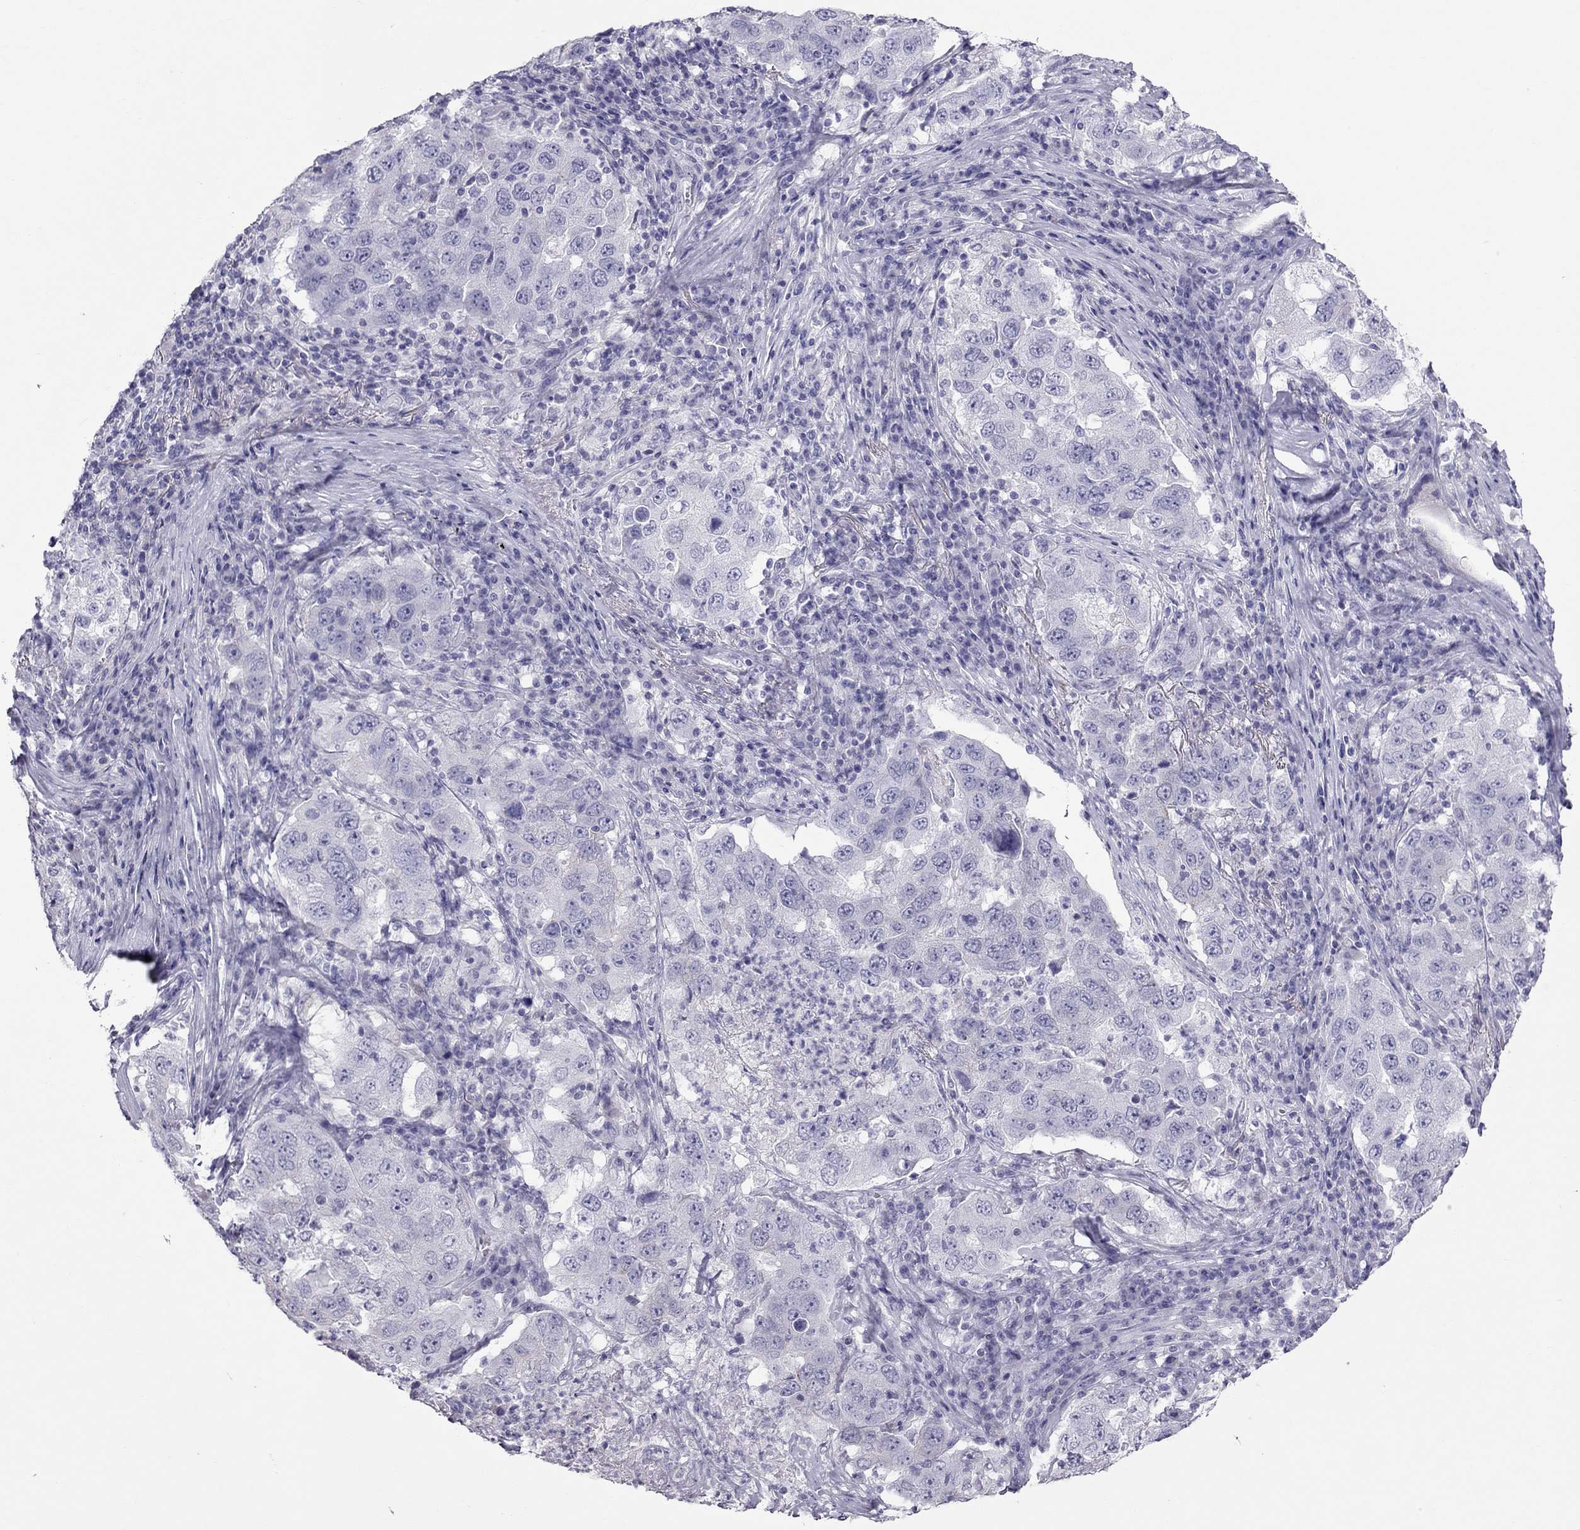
{"staining": {"intensity": "negative", "quantity": "none", "location": "none"}, "tissue": "lung cancer", "cell_type": "Tumor cells", "image_type": "cancer", "snomed": [{"axis": "morphology", "description": "Adenocarcinoma, NOS"}, {"axis": "topography", "description": "Lung"}], "caption": "An IHC histopathology image of lung adenocarcinoma is shown. There is no staining in tumor cells of lung adenocarcinoma.", "gene": "TEX14", "patient": {"sex": "male", "age": 73}}